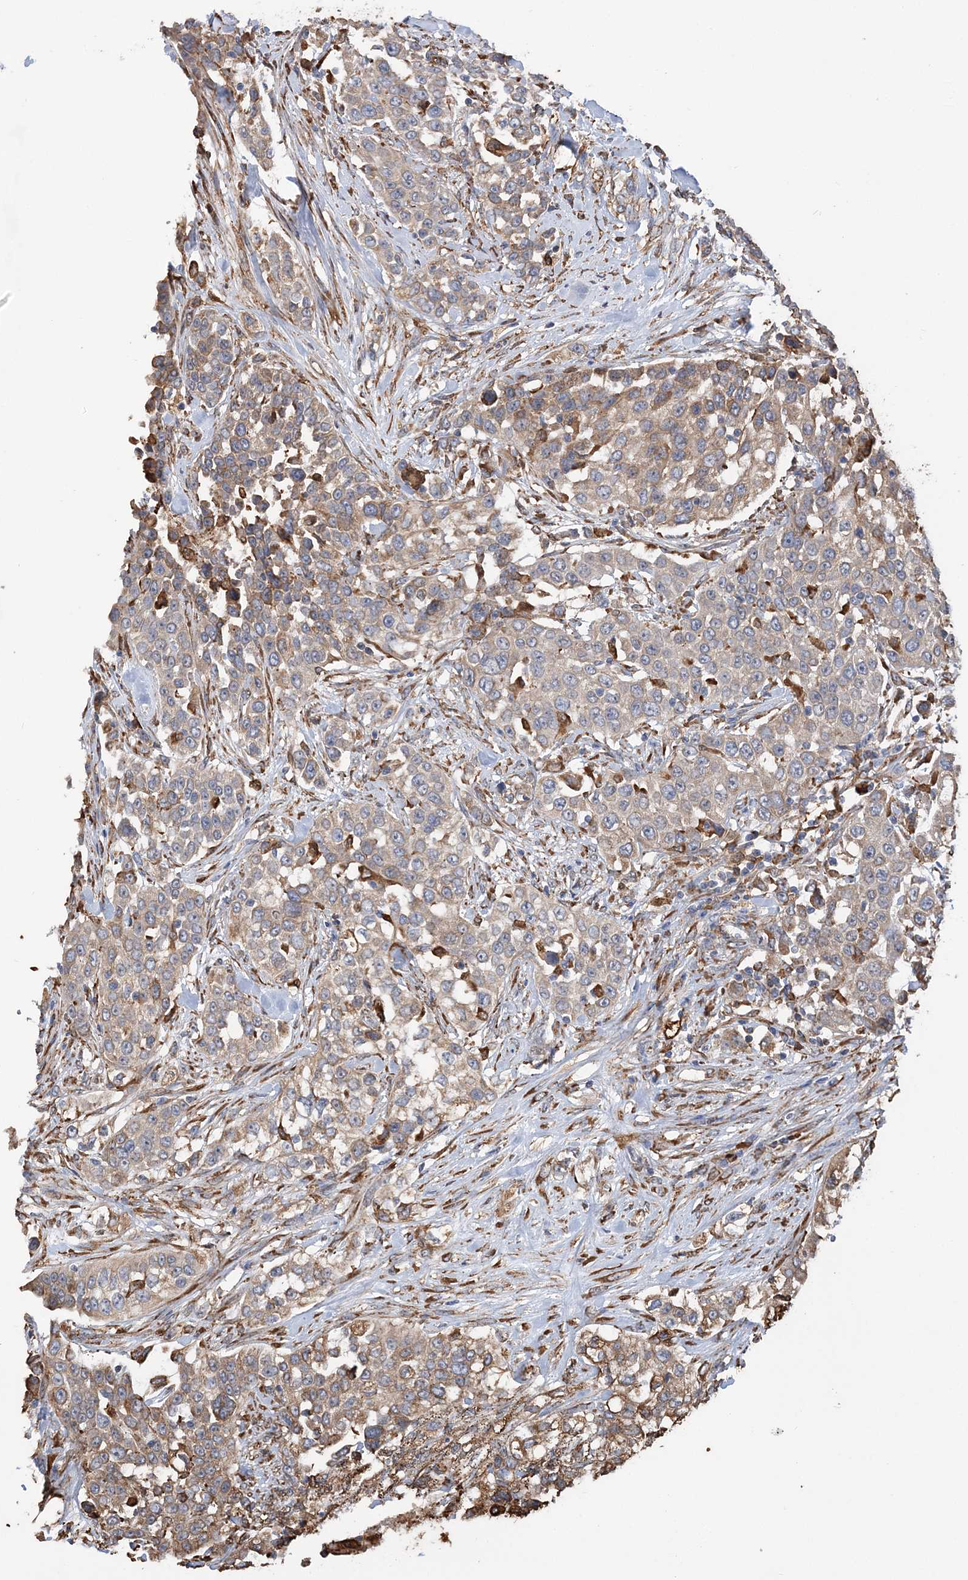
{"staining": {"intensity": "moderate", "quantity": "25%-75%", "location": "cytoplasmic/membranous"}, "tissue": "urothelial cancer", "cell_type": "Tumor cells", "image_type": "cancer", "snomed": [{"axis": "morphology", "description": "Urothelial carcinoma, High grade"}, {"axis": "topography", "description": "Urinary bladder"}], "caption": "High-grade urothelial carcinoma stained for a protein reveals moderate cytoplasmic/membranous positivity in tumor cells.", "gene": "WDR12", "patient": {"sex": "female", "age": 80}}